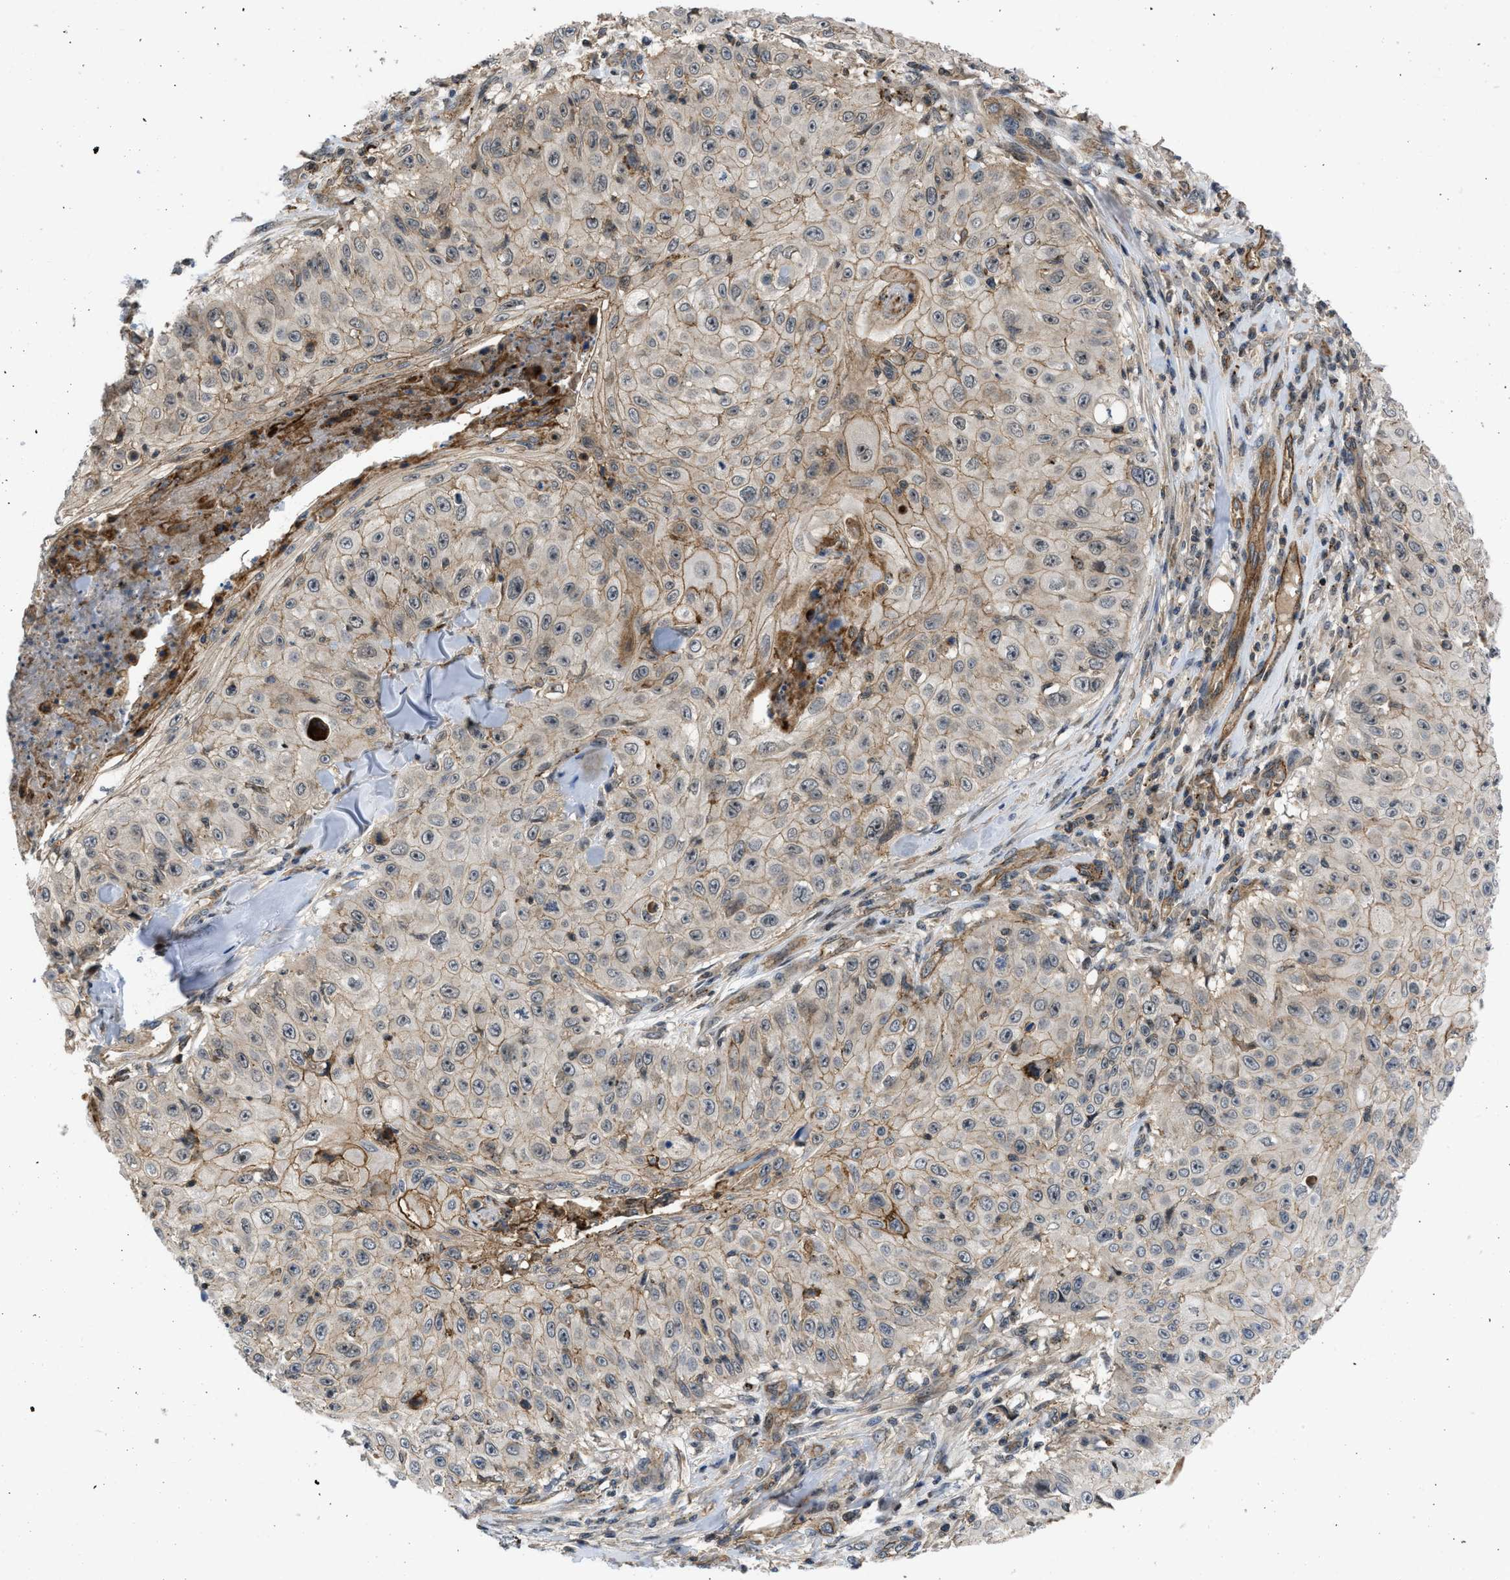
{"staining": {"intensity": "weak", "quantity": "25%-75%", "location": "cytoplasmic/membranous"}, "tissue": "skin cancer", "cell_type": "Tumor cells", "image_type": "cancer", "snomed": [{"axis": "morphology", "description": "Squamous cell carcinoma, NOS"}, {"axis": "topography", "description": "Skin"}], "caption": "Skin cancer was stained to show a protein in brown. There is low levels of weak cytoplasmic/membranous expression in about 25%-75% of tumor cells. (Brightfield microscopy of DAB IHC at high magnification).", "gene": "GPATCH2L", "patient": {"sex": "male", "age": 86}}